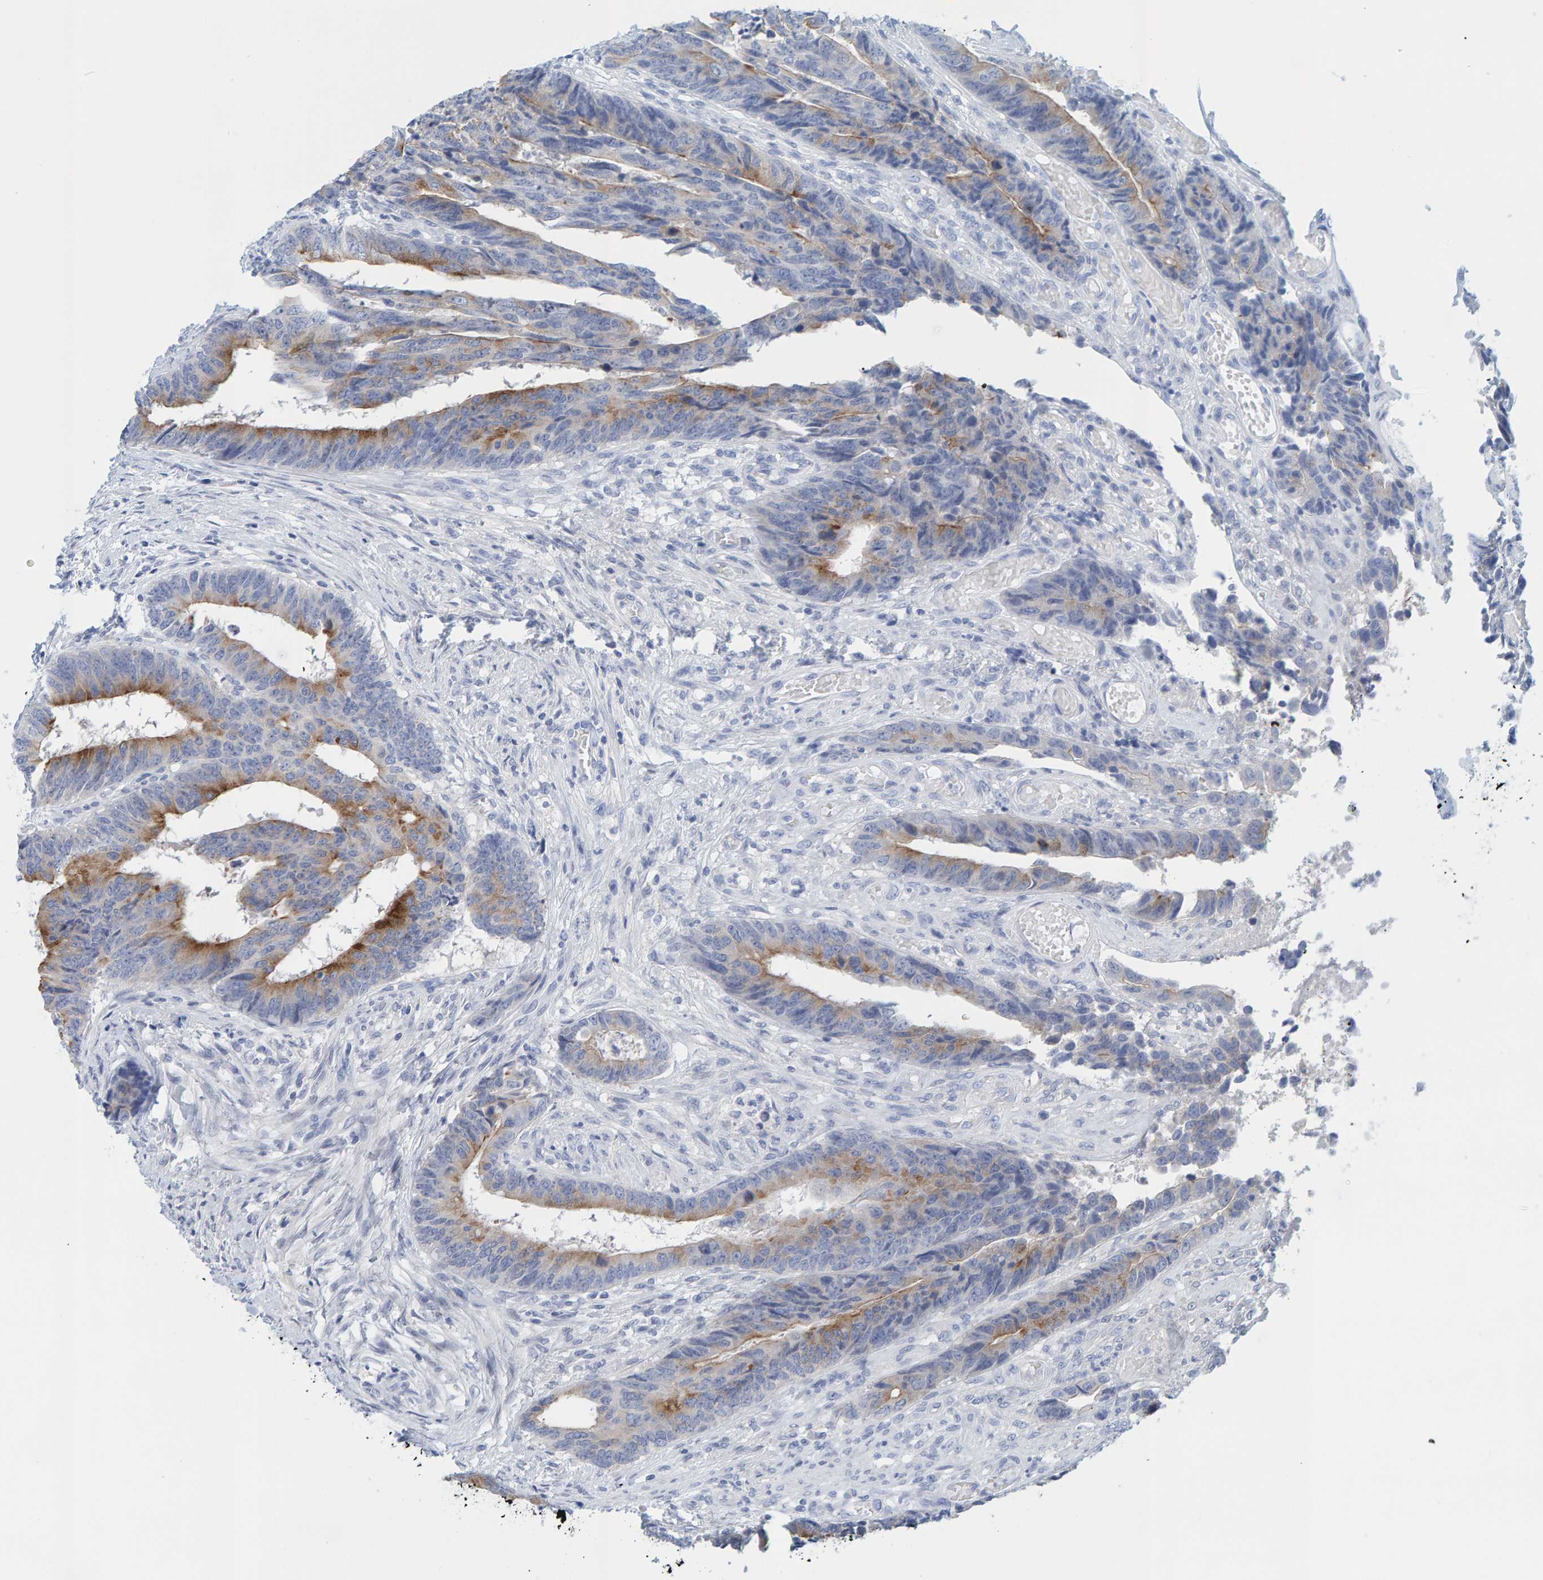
{"staining": {"intensity": "moderate", "quantity": "25%-75%", "location": "cytoplasmic/membranous"}, "tissue": "colorectal cancer", "cell_type": "Tumor cells", "image_type": "cancer", "snomed": [{"axis": "morphology", "description": "Adenocarcinoma, NOS"}, {"axis": "topography", "description": "Rectum"}], "caption": "An image showing moderate cytoplasmic/membranous staining in about 25%-75% of tumor cells in colorectal adenocarcinoma, as visualized by brown immunohistochemical staining.", "gene": "KLHL11", "patient": {"sex": "male", "age": 84}}